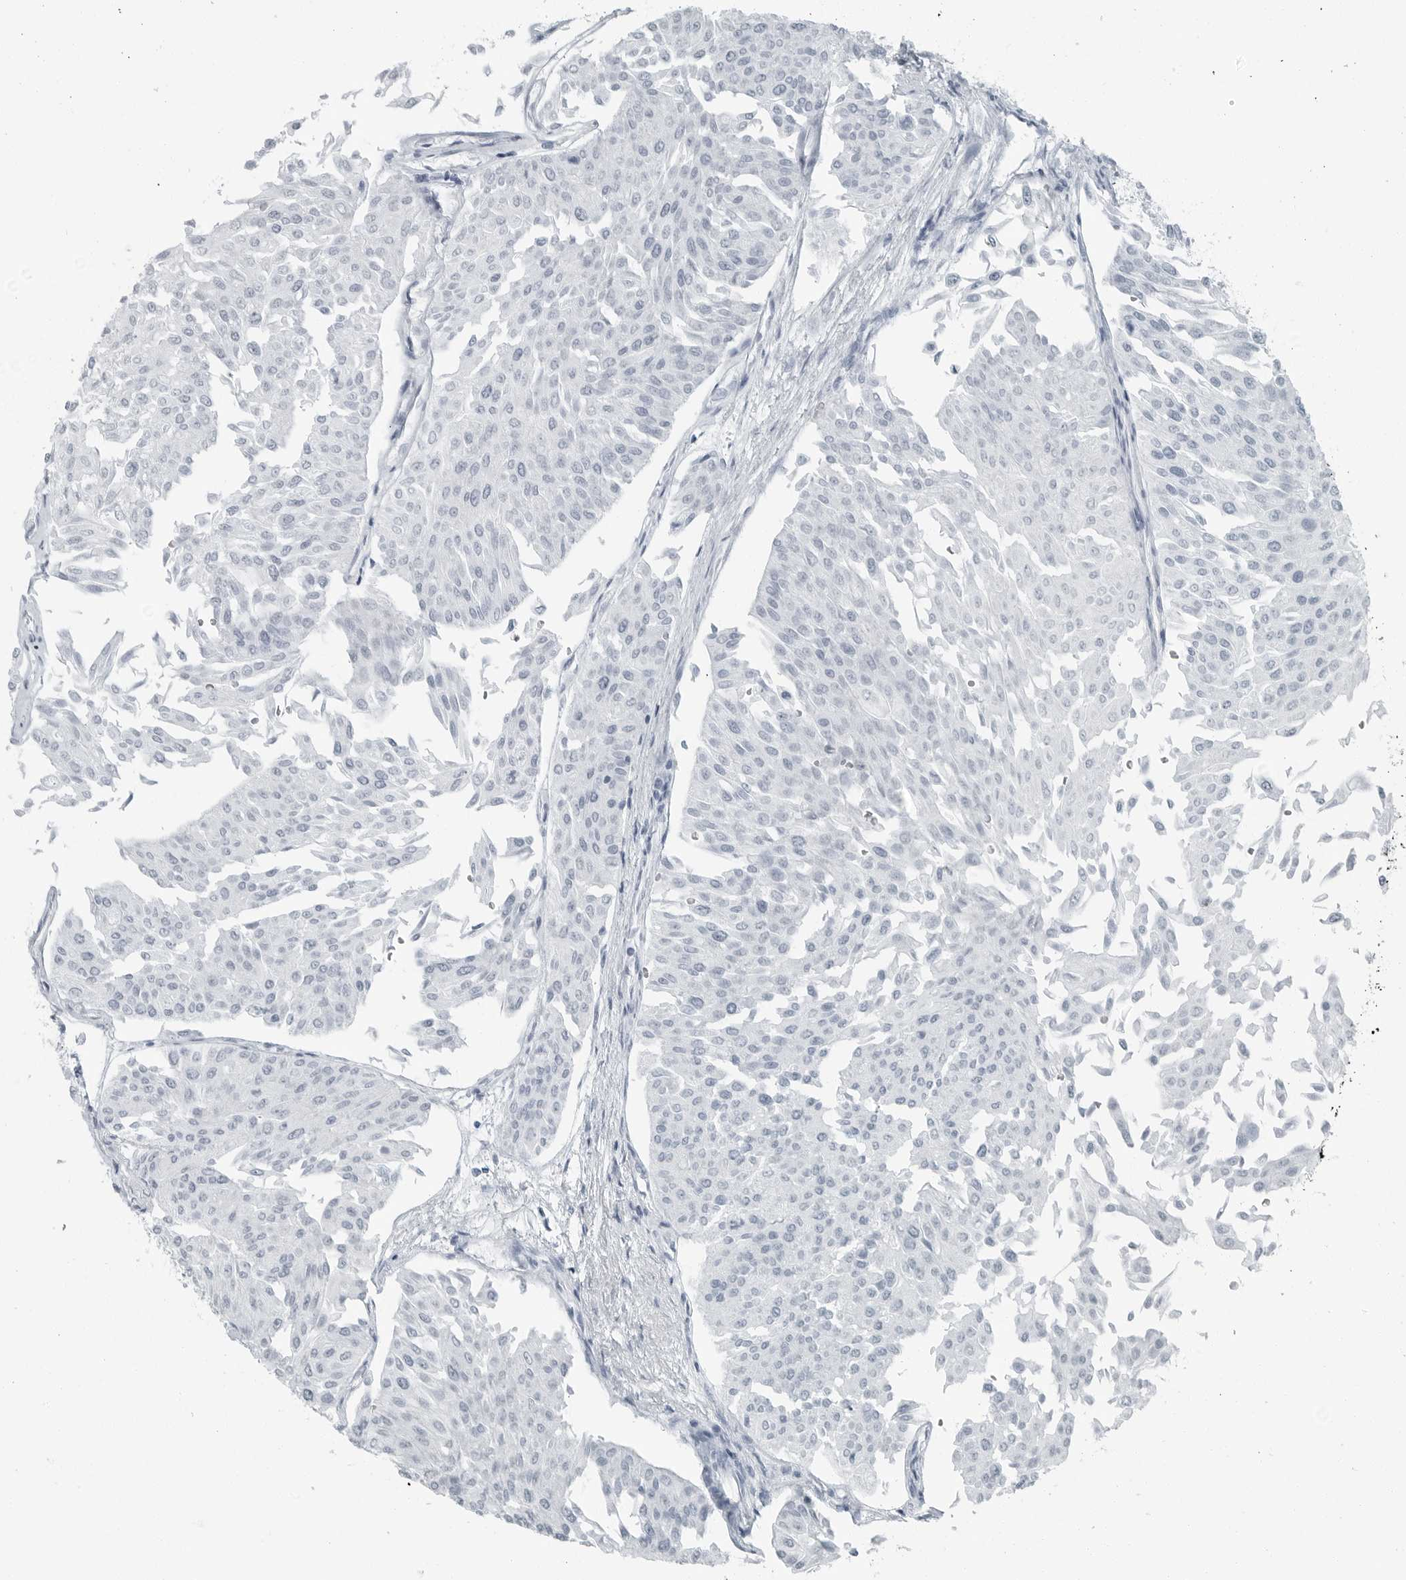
{"staining": {"intensity": "negative", "quantity": "none", "location": "none"}, "tissue": "urothelial cancer", "cell_type": "Tumor cells", "image_type": "cancer", "snomed": [{"axis": "morphology", "description": "Urothelial carcinoma, Low grade"}, {"axis": "topography", "description": "Urinary bladder"}], "caption": "An IHC image of urothelial carcinoma (low-grade) is shown. There is no staining in tumor cells of urothelial carcinoma (low-grade).", "gene": "FABP6", "patient": {"sex": "male", "age": 67}}